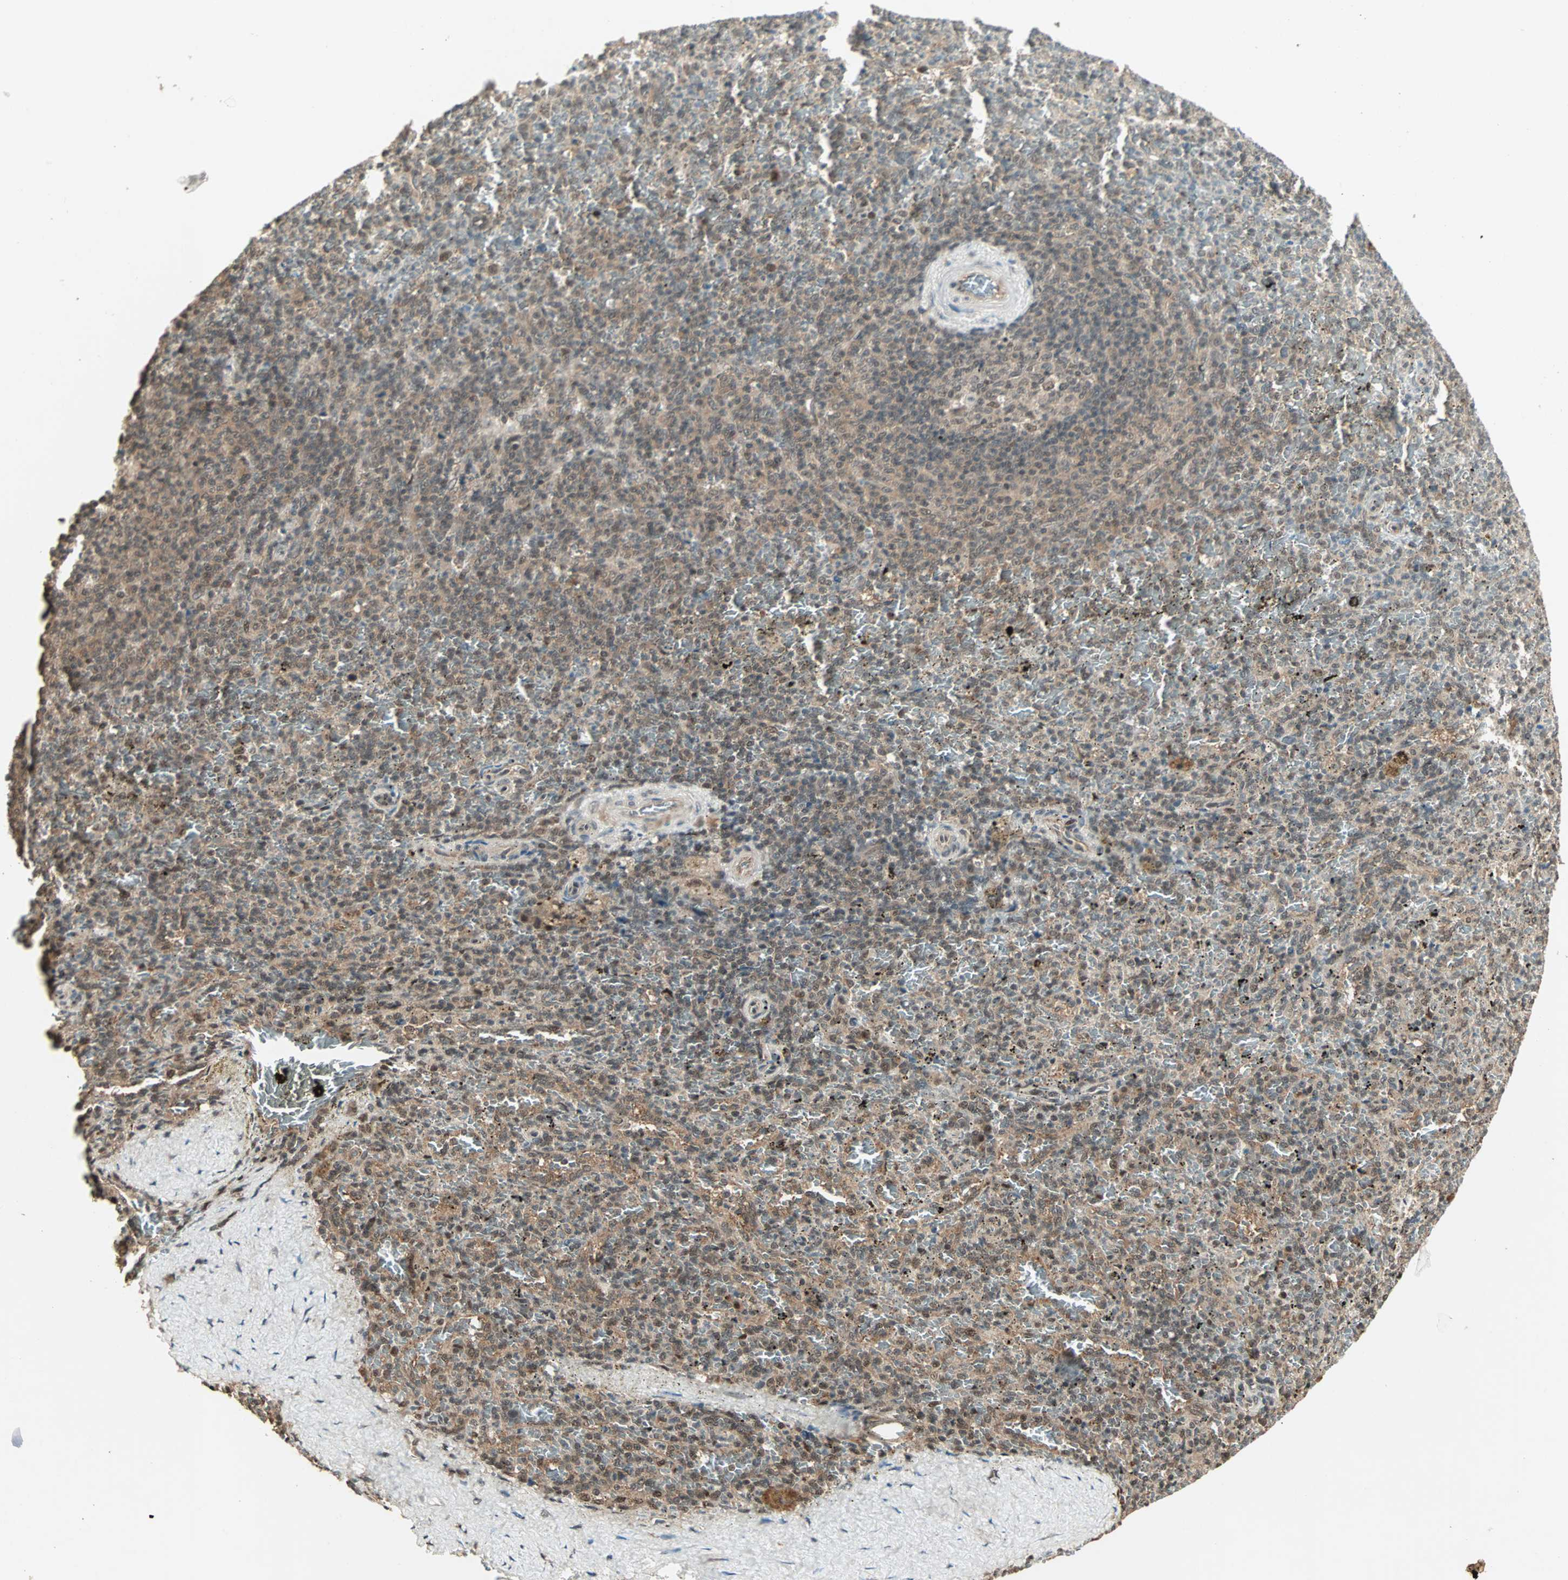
{"staining": {"intensity": "weak", "quantity": "<25%", "location": "cytoplasmic/membranous,nuclear"}, "tissue": "spleen", "cell_type": "Cells in red pulp", "image_type": "normal", "snomed": [{"axis": "morphology", "description": "Normal tissue, NOS"}, {"axis": "topography", "description": "Spleen"}], "caption": "This photomicrograph is of benign spleen stained with IHC to label a protein in brown with the nuclei are counter-stained blue. There is no expression in cells in red pulp.", "gene": "ZNF701", "patient": {"sex": "female", "age": 43}}